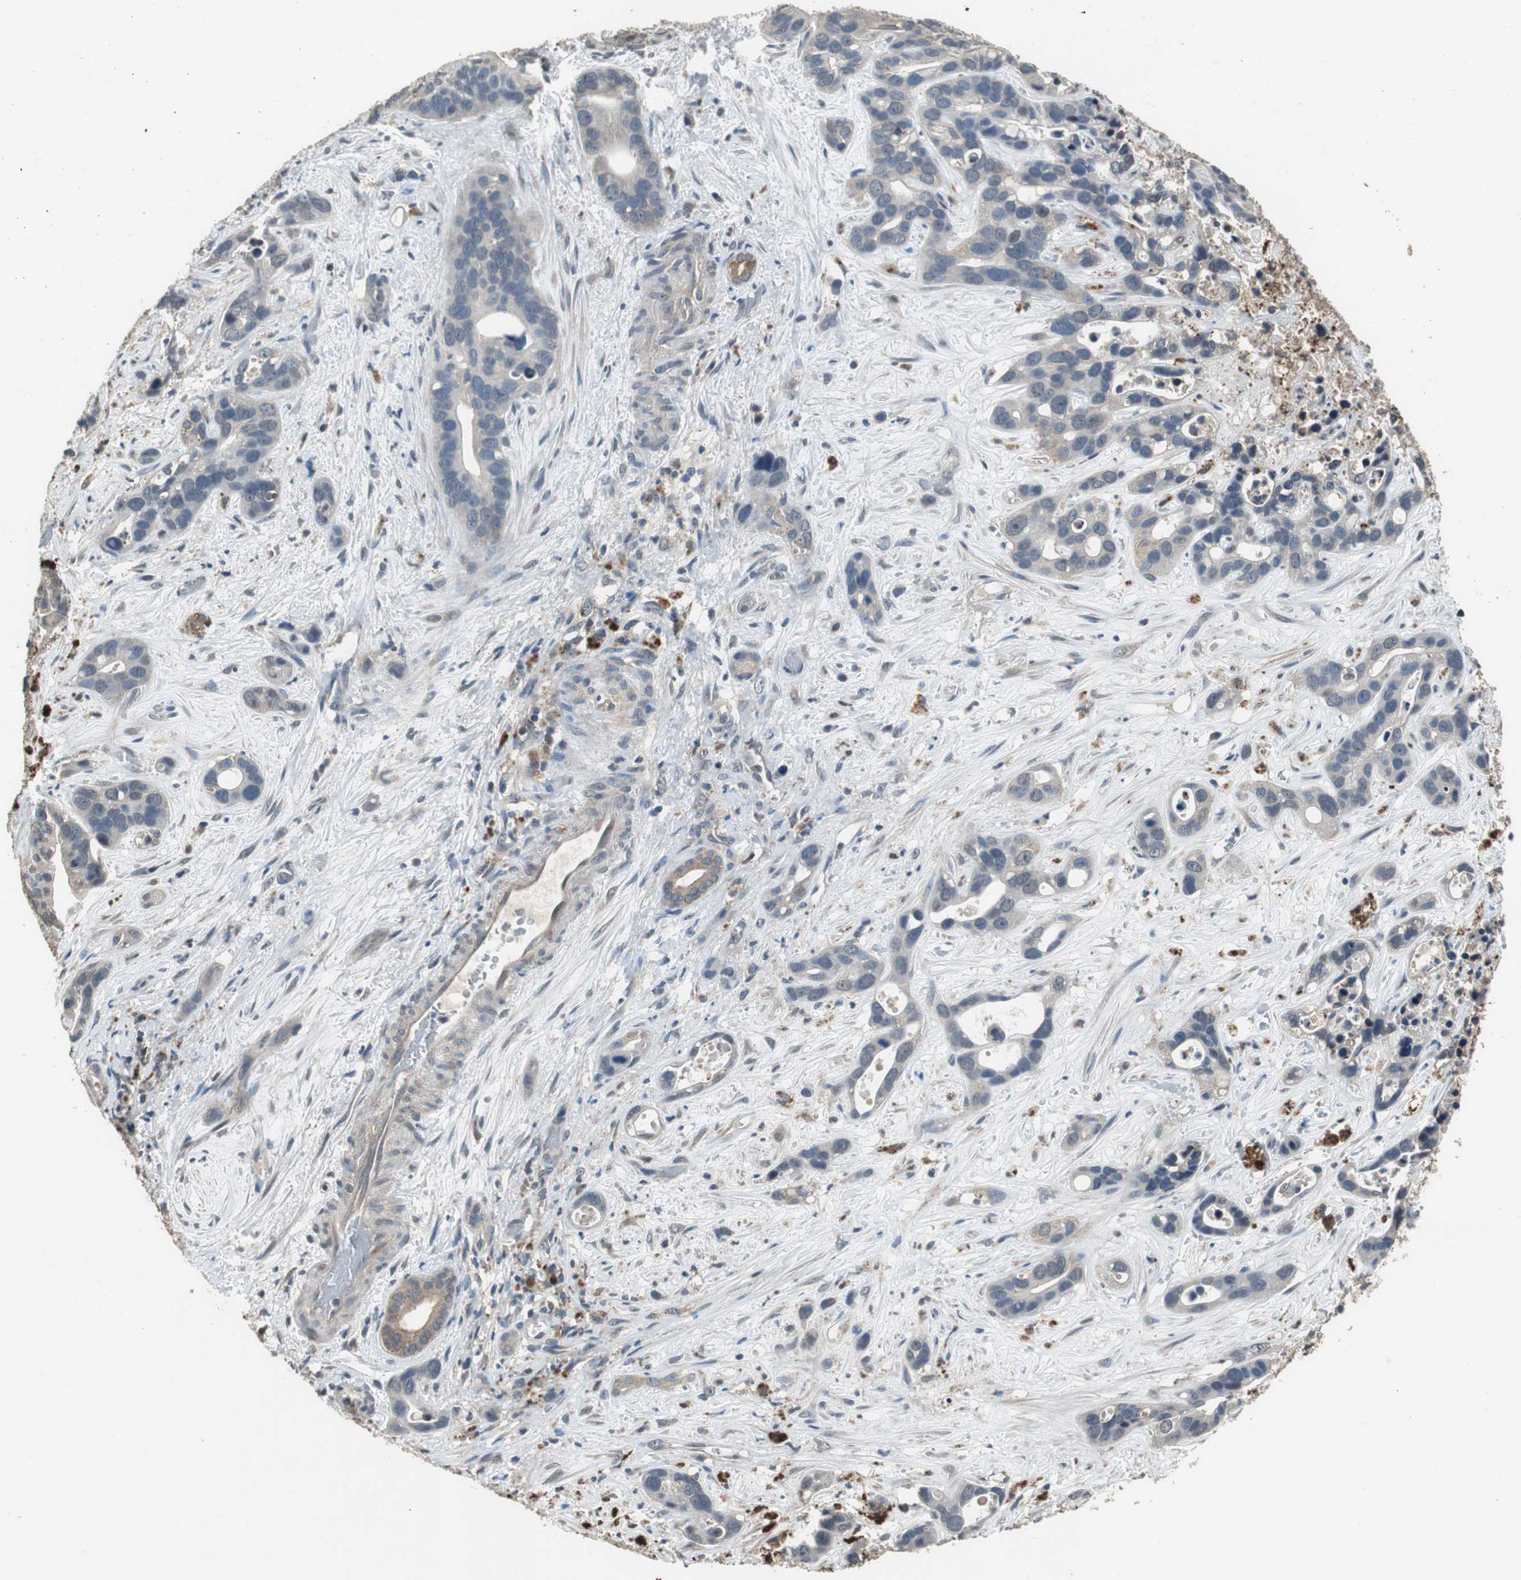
{"staining": {"intensity": "weak", "quantity": "<25%", "location": "cytoplasmic/membranous"}, "tissue": "liver cancer", "cell_type": "Tumor cells", "image_type": "cancer", "snomed": [{"axis": "morphology", "description": "Cholangiocarcinoma"}, {"axis": "topography", "description": "Liver"}], "caption": "This histopathology image is of liver cancer (cholangiocarcinoma) stained with IHC to label a protein in brown with the nuclei are counter-stained blue. There is no positivity in tumor cells. (DAB immunohistochemistry (IHC), high magnification).", "gene": "PI4KB", "patient": {"sex": "female", "age": 65}}